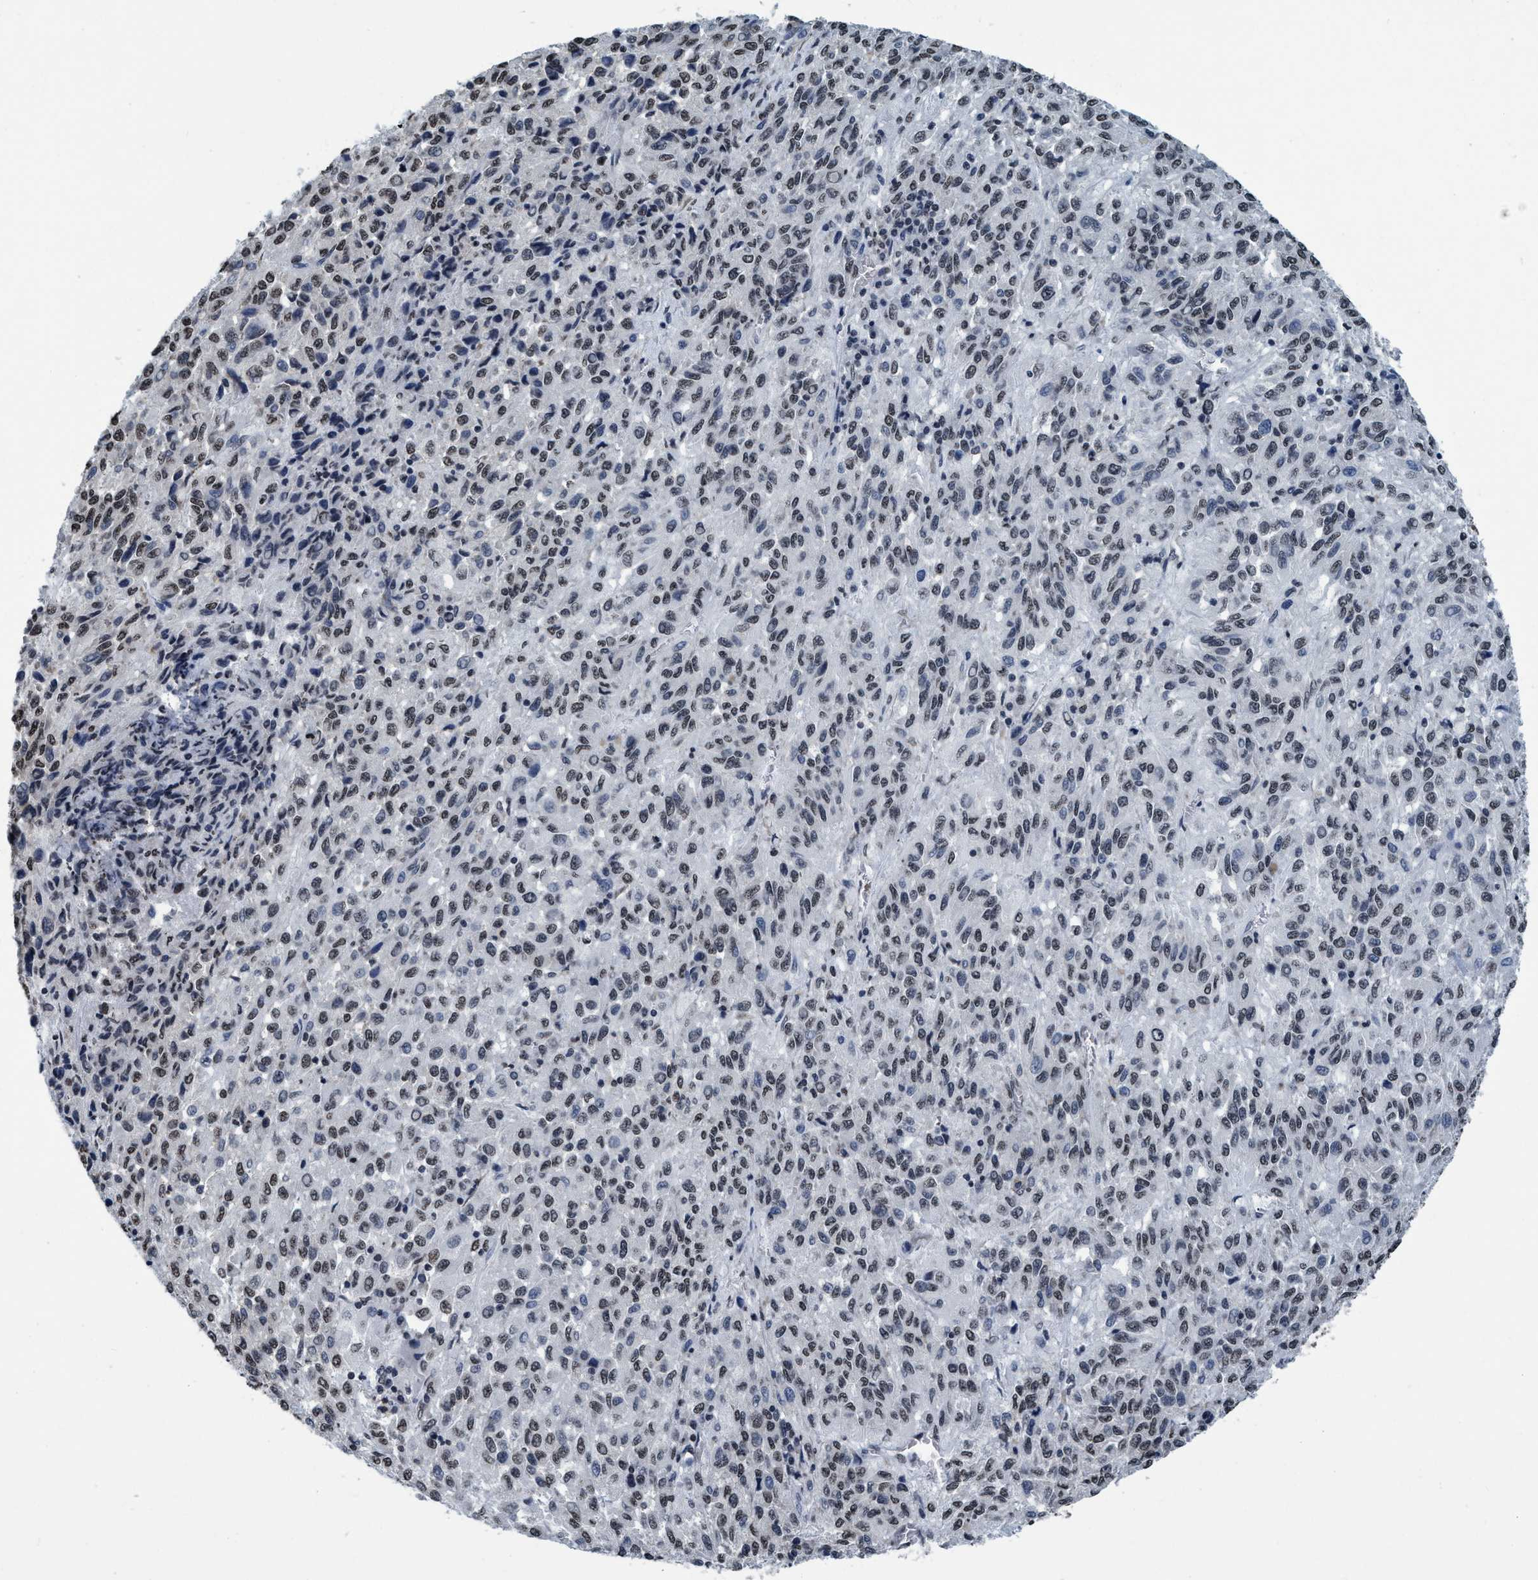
{"staining": {"intensity": "weak", "quantity": ">75%", "location": "nuclear"}, "tissue": "melanoma", "cell_type": "Tumor cells", "image_type": "cancer", "snomed": [{"axis": "morphology", "description": "Malignant melanoma, Metastatic site"}, {"axis": "topography", "description": "Lung"}], "caption": "DAB immunohistochemical staining of melanoma exhibits weak nuclear protein positivity in approximately >75% of tumor cells. (DAB (3,3'-diaminobenzidine) IHC, brown staining for protein, blue staining for nuclei).", "gene": "CCNE2", "patient": {"sex": "male", "age": 64}}